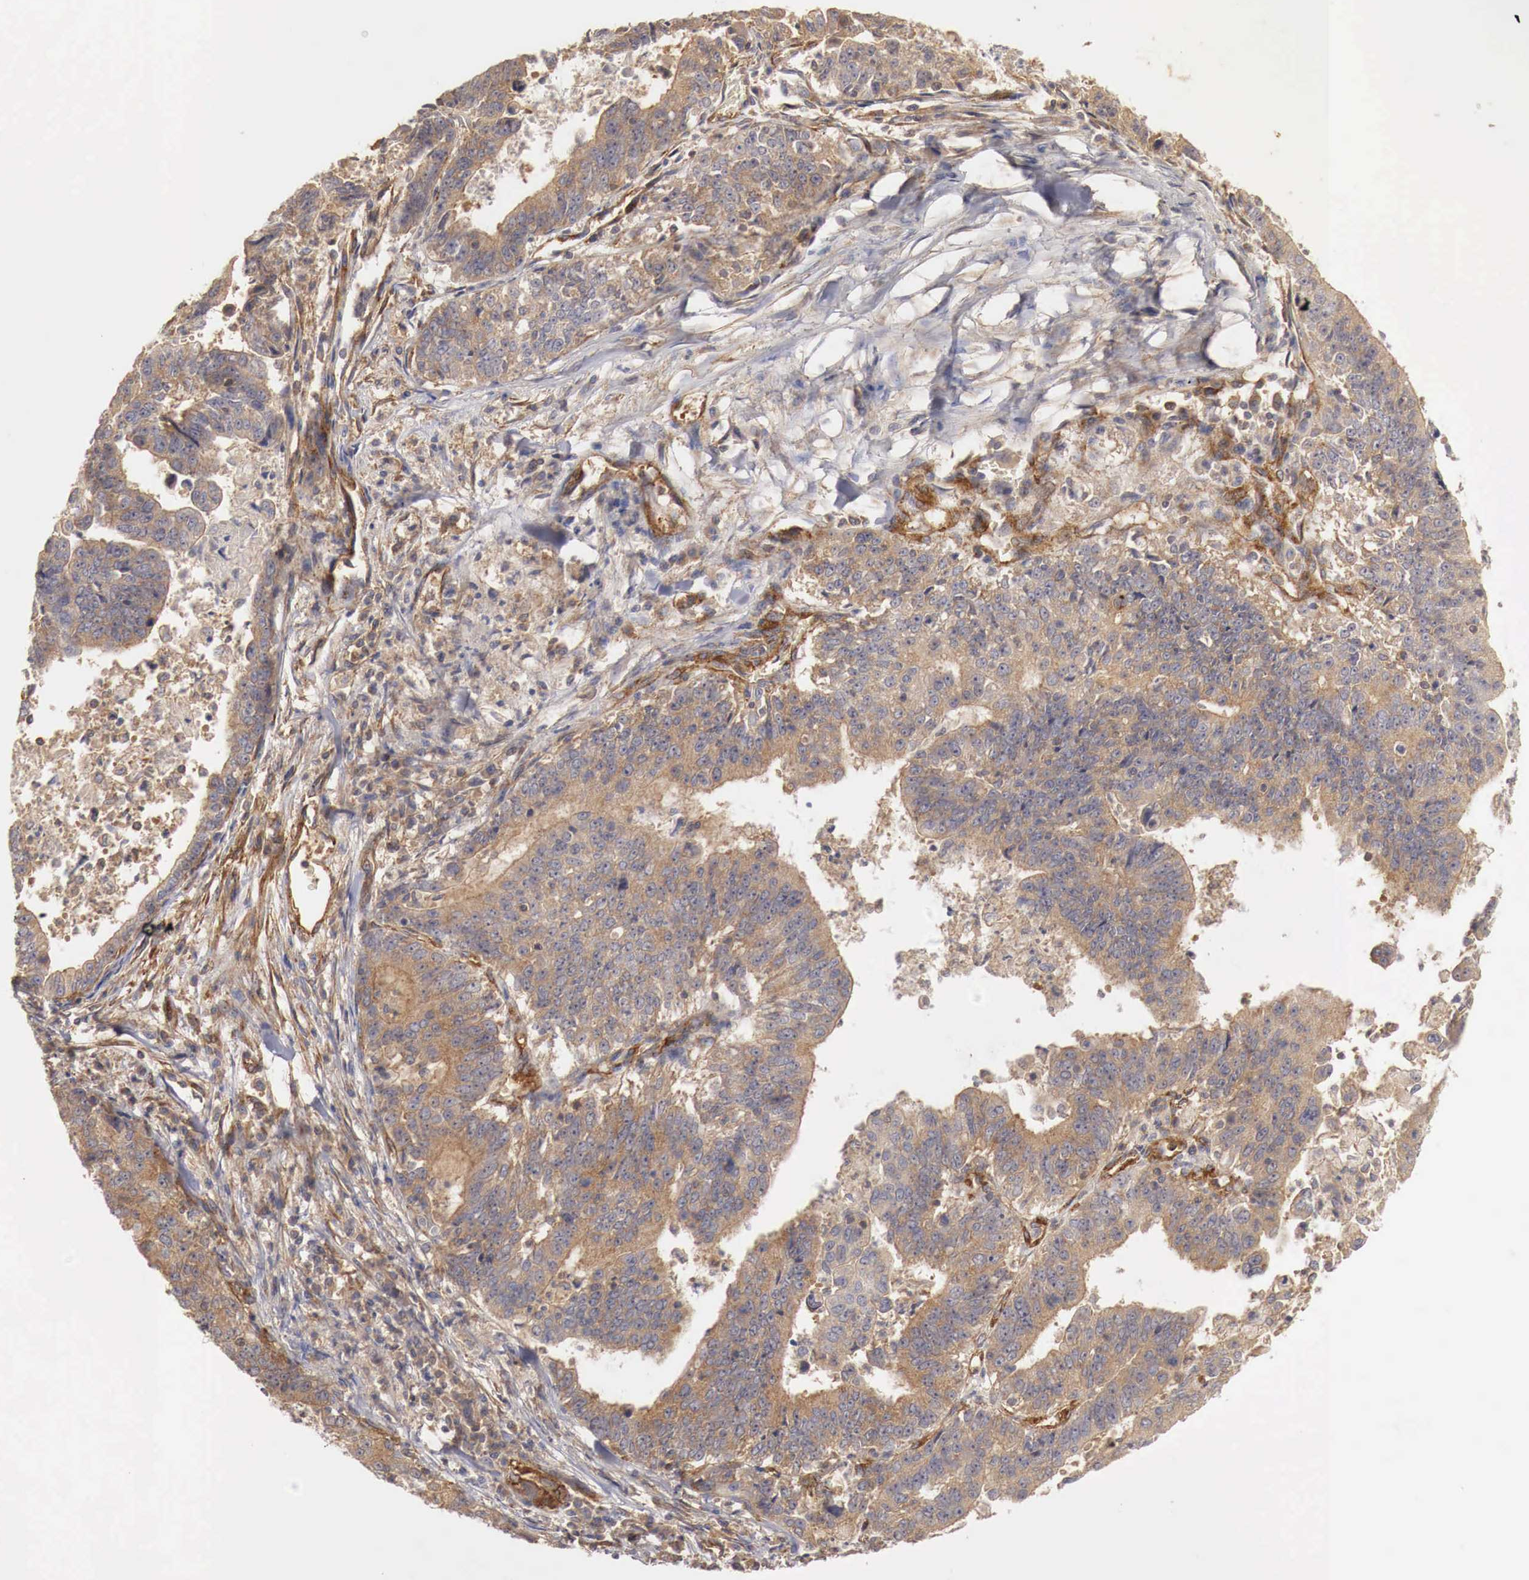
{"staining": {"intensity": "moderate", "quantity": ">75%", "location": "cytoplasmic/membranous"}, "tissue": "stomach cancer", "cell_type": "Tumor cells", "image_type": "cancer", "snomed": [{"axis": "morphology", "description": "Adenocarcinoma, NOS"}, {"axis": "topography", "description": "Stomach, upper"}], "caption": "Tumor cells demonstrate moderate cytoplasmic/membranous staining in approximately >75% of cells in stomach cancer.", "gene": "ARMCX4", "patient": {"sex": "female", "age": 50}}